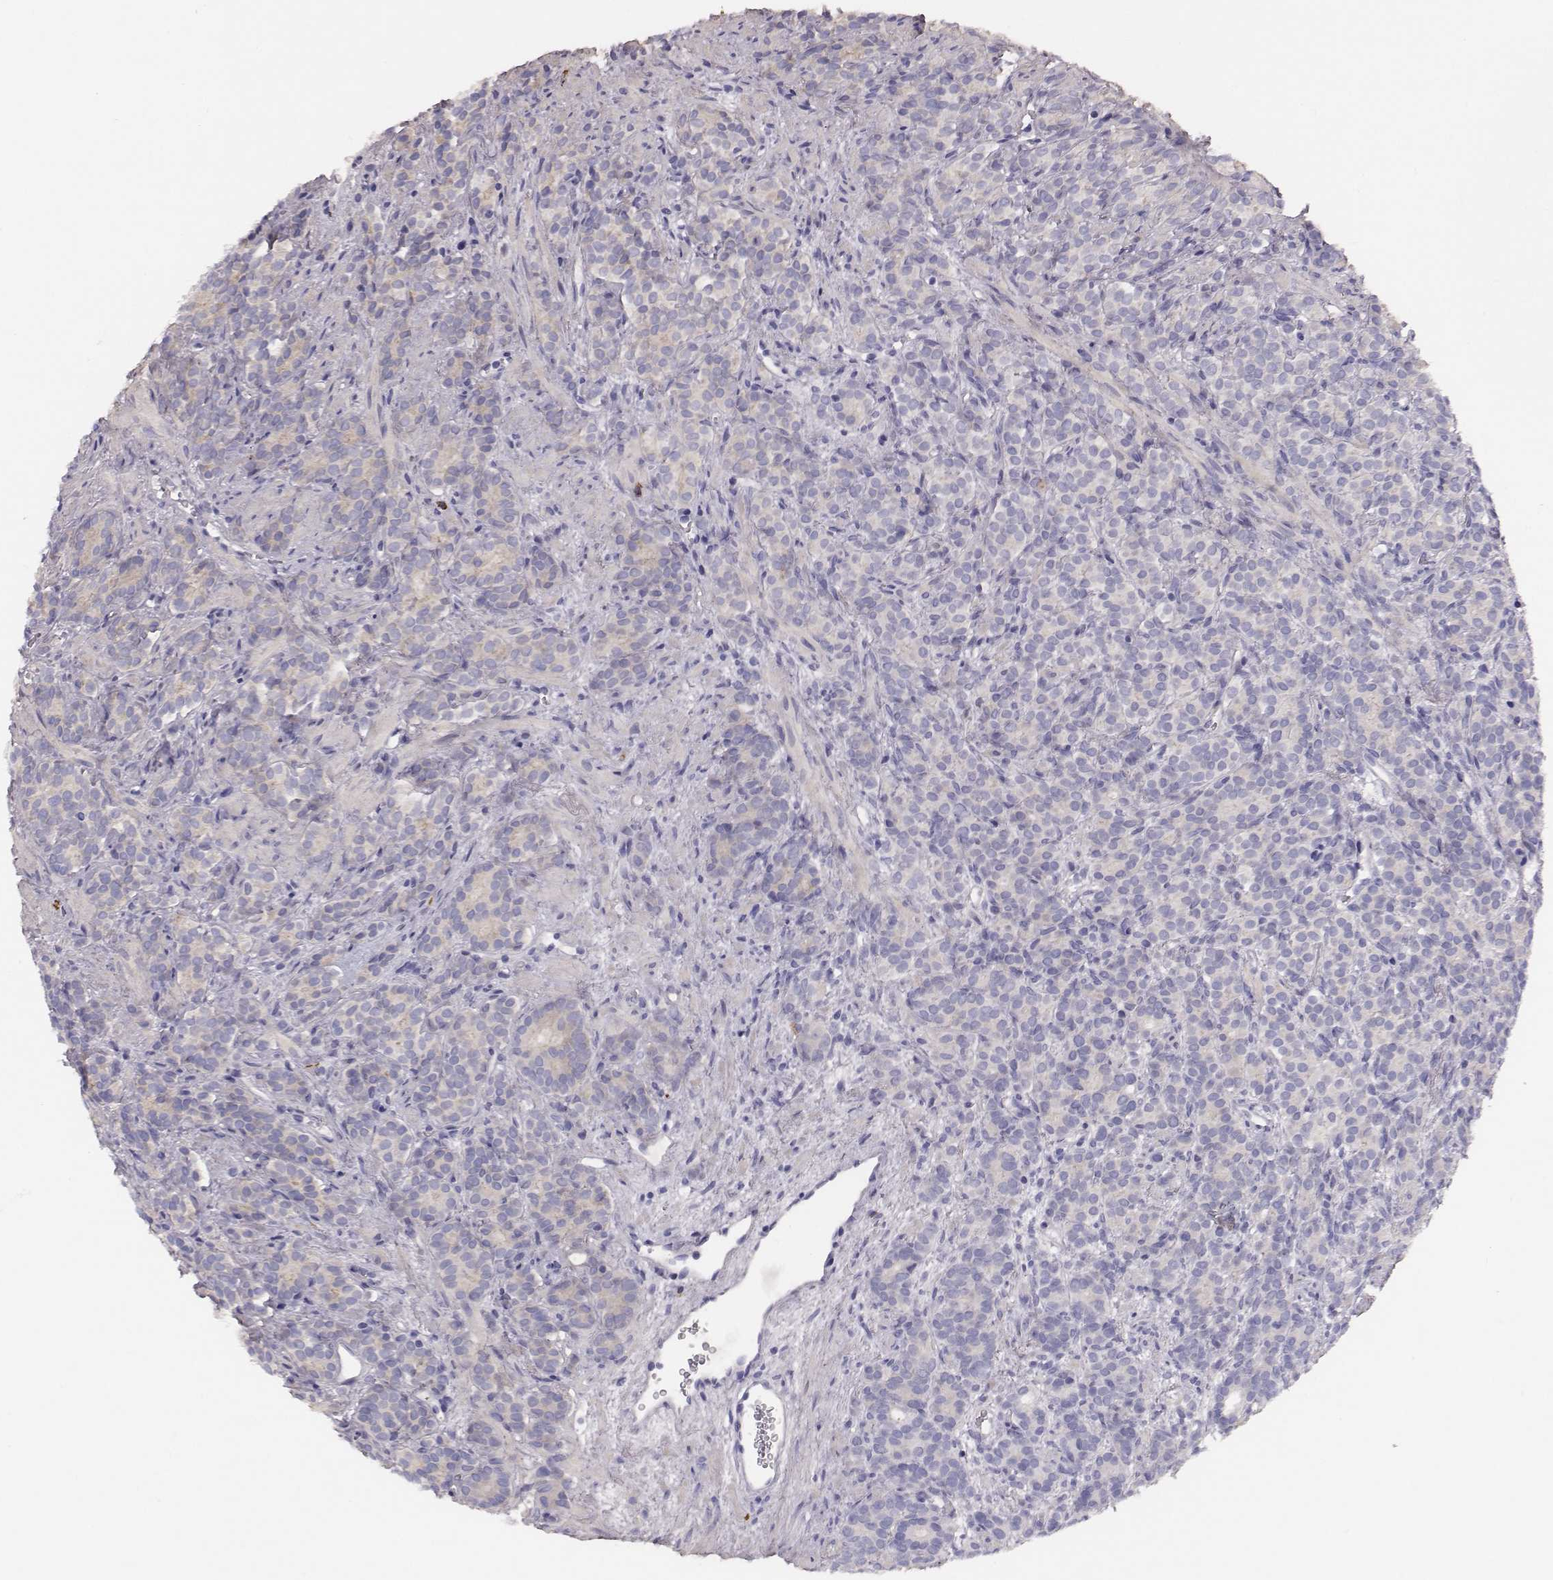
{"staining": {"intensity": "negative", "quantity": "none", "location": "none"}, "tissue": "prostate cancer", "cell_type": "Tumor cells", "image_type": "cancer", "snomed": [{"axis": "morphology", "description": "Adenocarcinoma, High grade"}, {"axis": "topography", "description": "Prostate"}], "caption": "A high-resolution micrograph shows immunohistochemistry staining of adenocarcinoma (high-grade) (prostate), which shows no significant expression in tumor cells.", "gene": "P2RY10", "patient": {"sex": "male", "age": 84}}